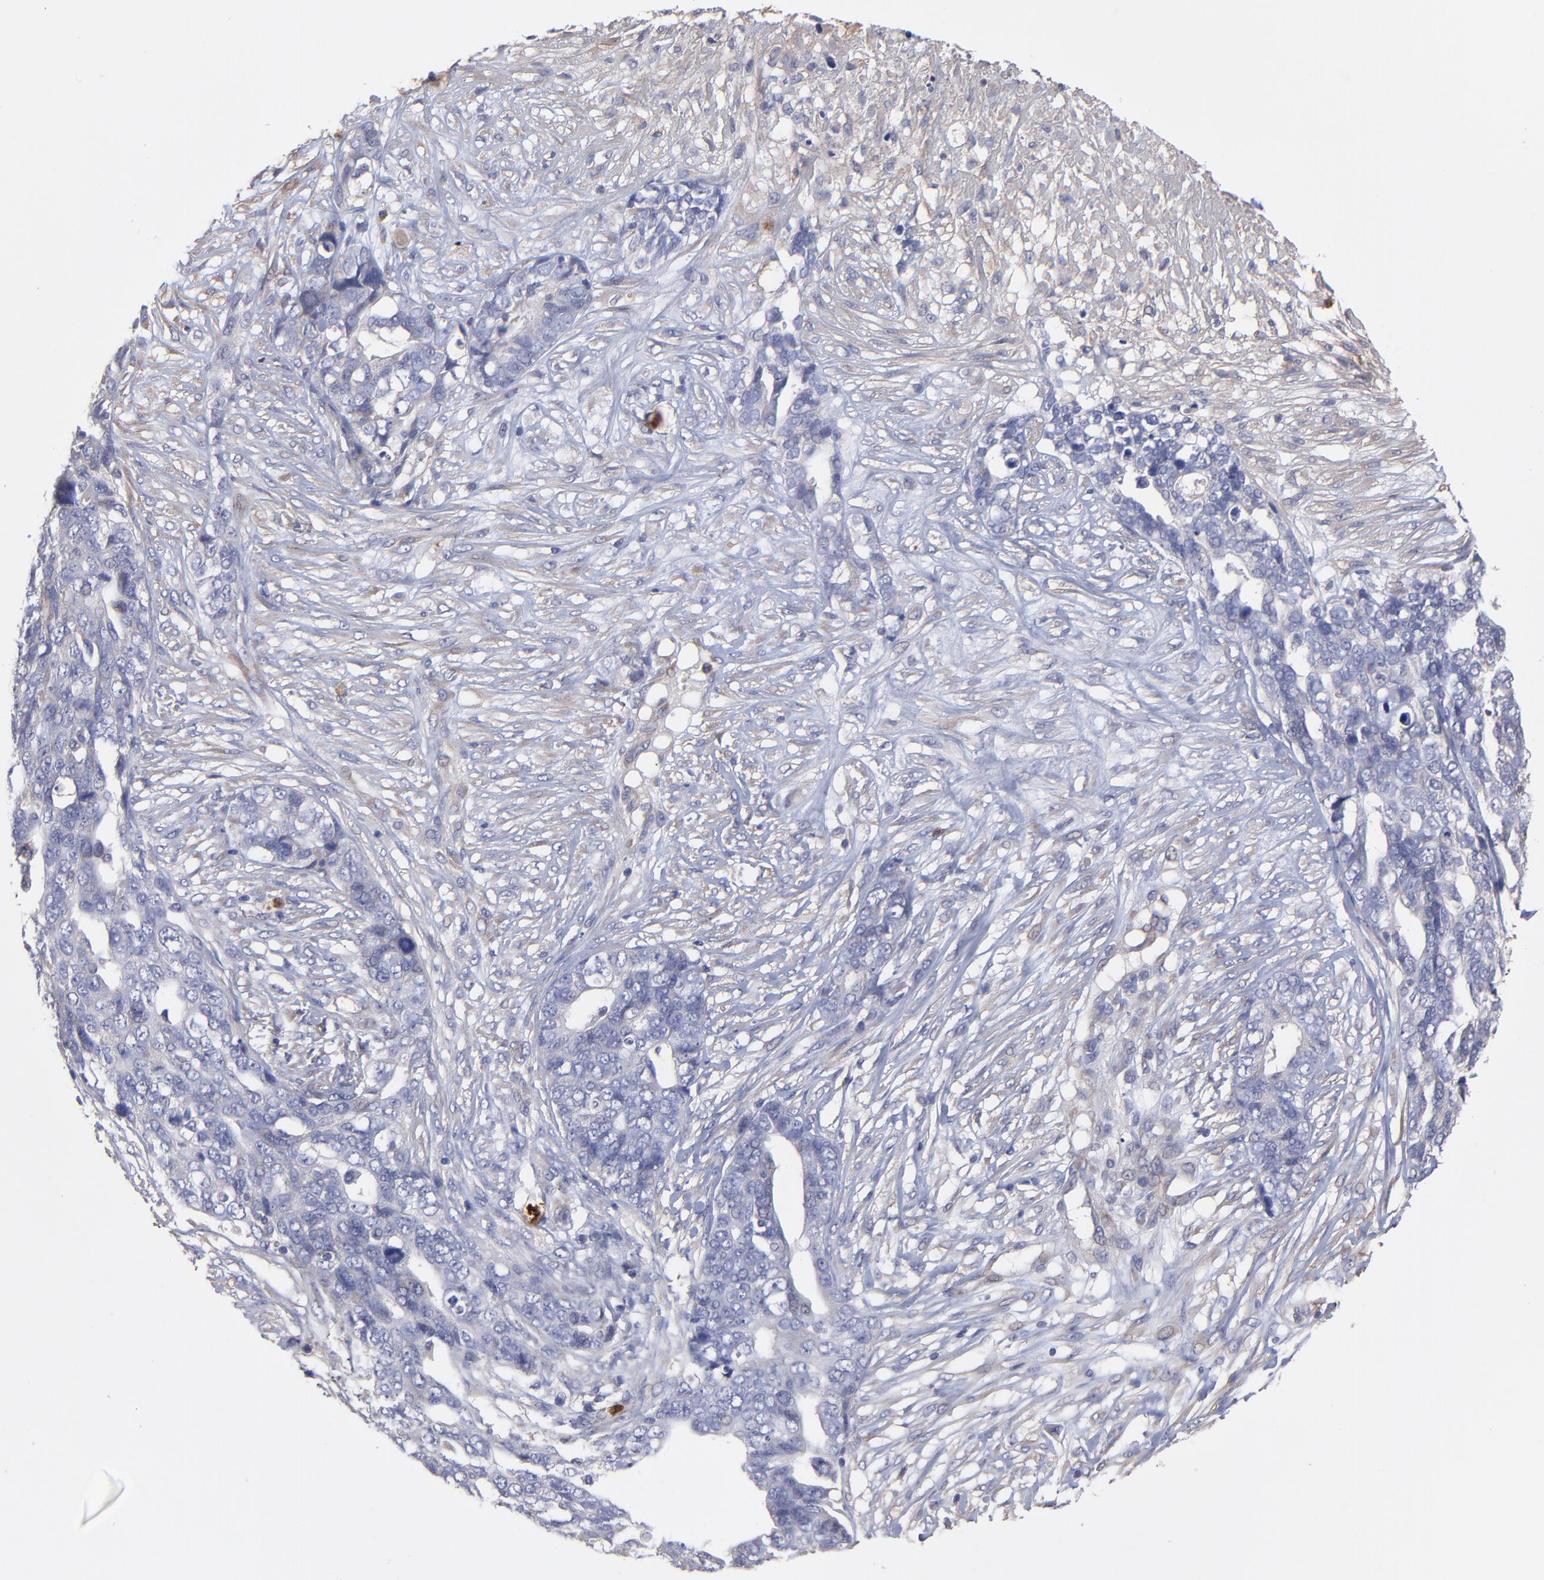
{"staining": {"intensity": "negative", "quantity": "none", "location": "none"}, "tissue": "ovarian cancer", "cell_type": "Tumor cells", "image_type": "cancer", "snomed": [{"axis": "morphology", "description": "Normal tissue, NOS"}, {"axis": "morphology", "description": "Cystadenocarcinoma, serous, NOS"}, {"axis": "topography", "description": "Fallopian tube"}, {"axis": "topography", "description": "Ovary"}], "caption": "DAB immunohistochemical staining of human ovarian serous cystadenocarcinoma displays no significant positivity in tumor cells.", "gene": "ASB7", "patient": {"sex": "female", "age": 56}}